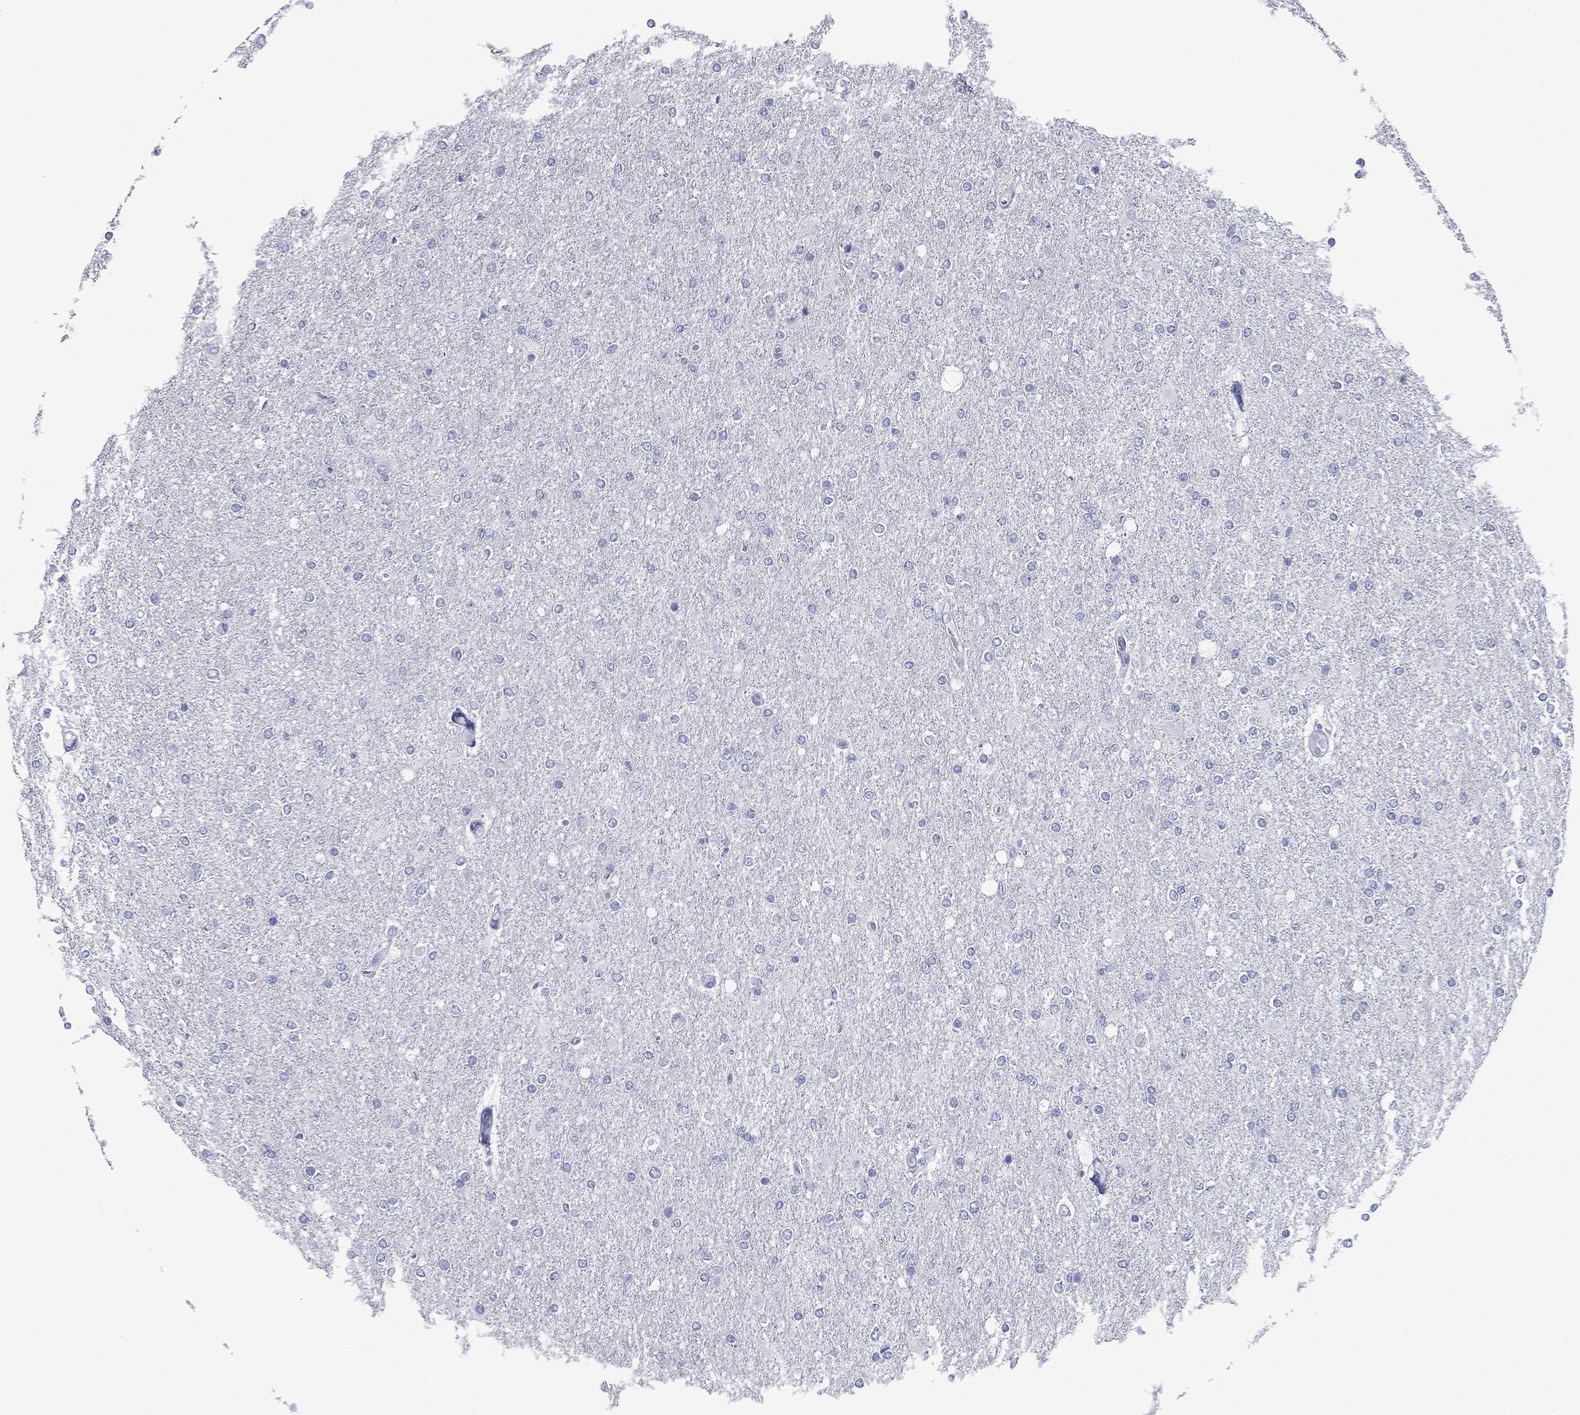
{"staining": {"intensity": "negative", "quantity": "none", "location": "none"}, "tissue": "glioma", "cell_type": "Tumor cells", "image_type": "cancer", "snomed": [{"axis": "morphology", "description": "Glioma, malignant, High grade"}, {"axis": "topography", "description": "Cerebral cortex"}], "caption": "Protein analysis of glioma reveals no significant staining in tumor cells.", "gene": "FCER2", "patient": {"sex": "male", "age": 70}}